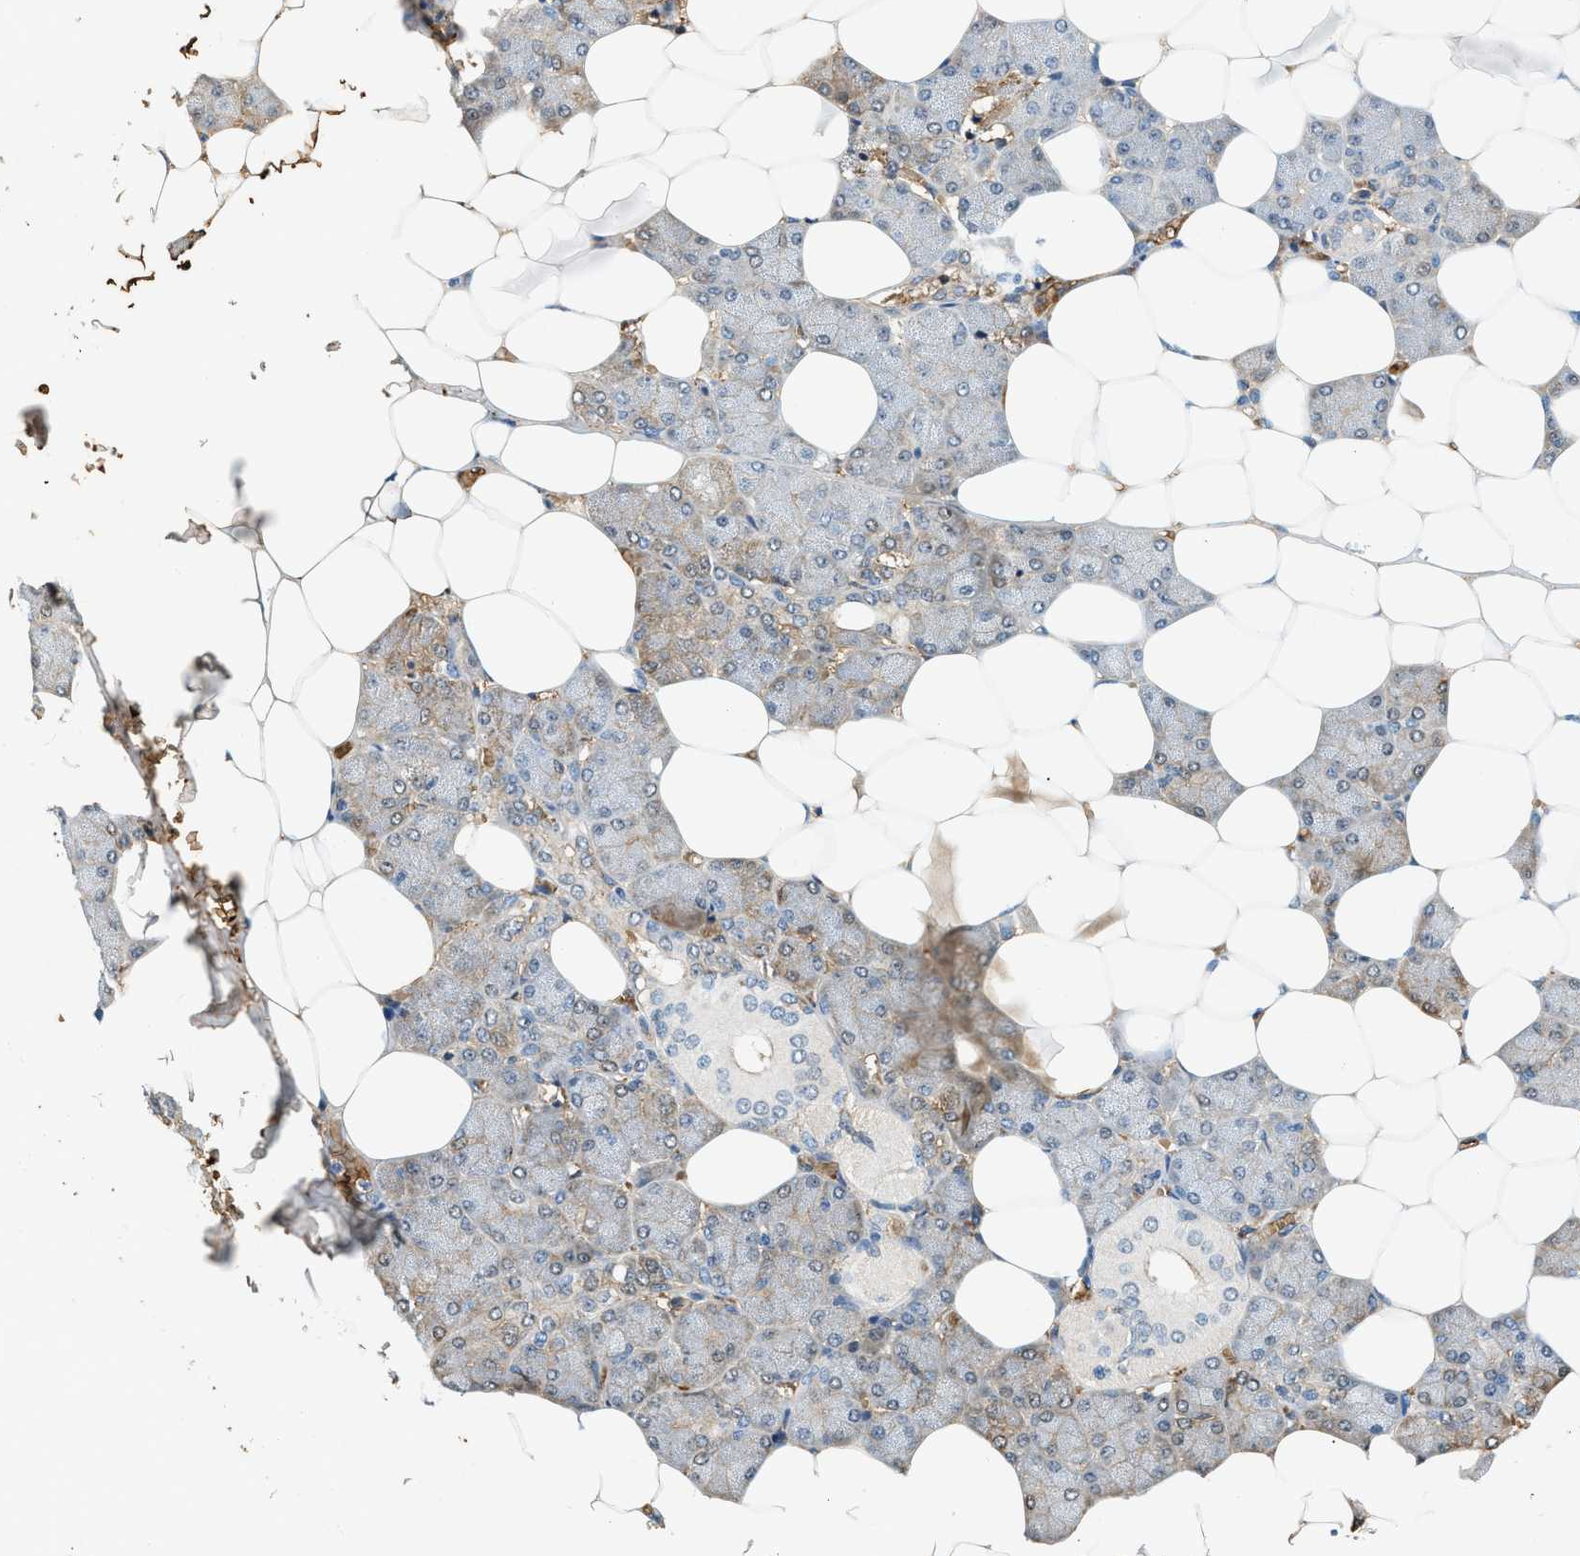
{"staining": {"intensity": "weak", "quantity": "25%-75%", "location": "cytoplasmic/membranous"}, "tissue": "salivary gland", "cell_type": "Glandular cells", "image_type": "normal", "snomed": [{"axis": "morphology", "description": "Normal tissue, NOS"}, {"axis": "morphology", "description": "Adenoma, NOS"}, {"axis": "topography", "description": "Salivary gland"}], "caption": "Immunohistochemical staining of unremarkable salivary gland shows 25%-75% levels of weak cytoplasmic/membranous protein expression in approximately 25%-75% of glandular cells.", "gene": "CYTH2", "patient": {"sex": "female", "age": 32}}